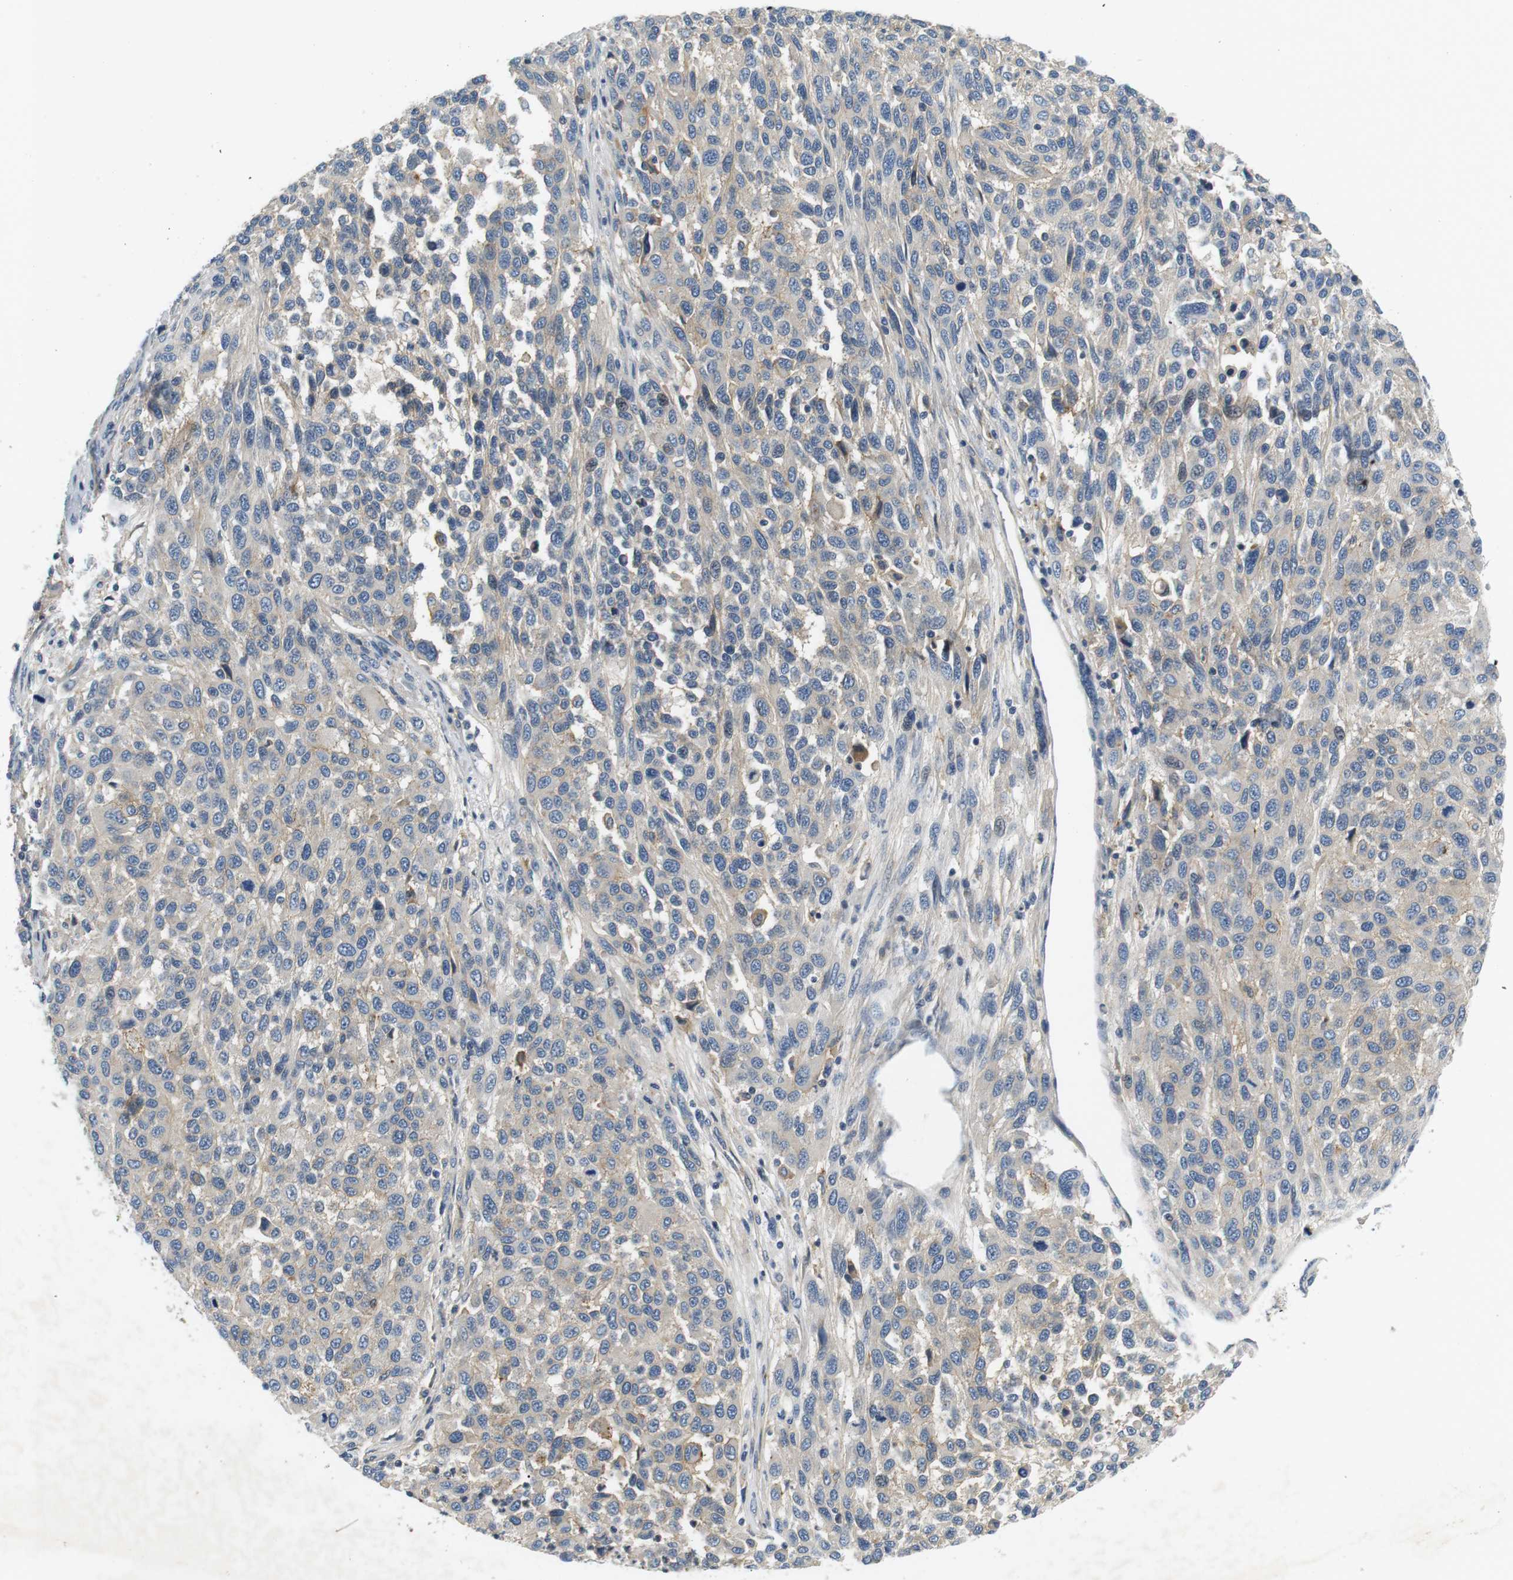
{"staining": {"intensity": "negative", "quantity": "none", "location": "none"}, "tissue": "melanoma", "cell_type": "Tumor cells", "image_type": "cancer", "snomed": [{"axis": "morphology", "description": "Malignant melanoma, Metastatic site"}, {"axis": "topography", "description": "Lymph node"}], "caption": "DAB (3,3'-diaminobenzidine) immunohistochemical staining of human melanoma exhibits no significant staining in tumor cells.", "gene": "SLC30A1", "patient": {"sex": "male", "age": 61}}